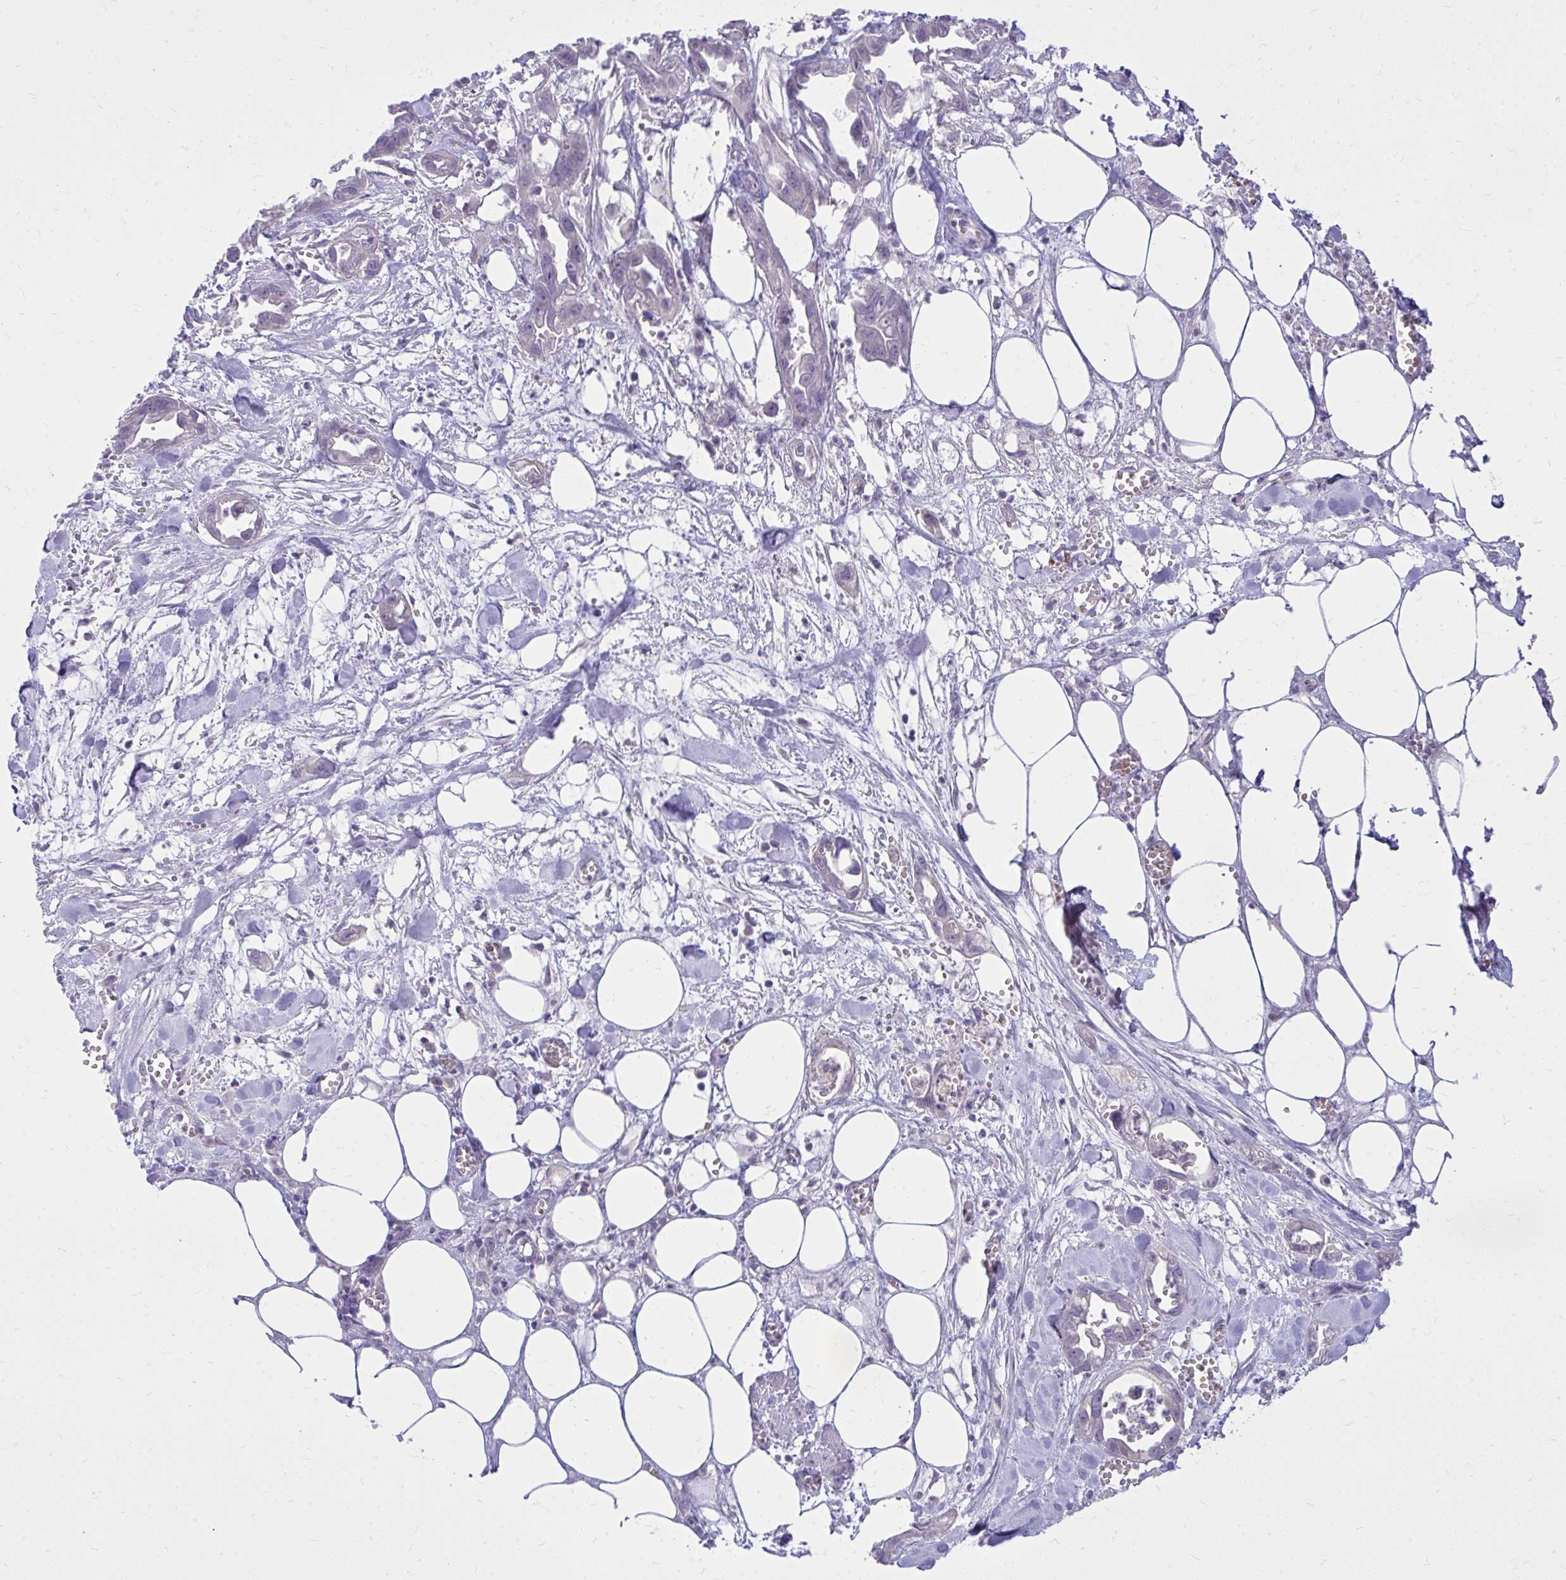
{"staining": {"intensity": "negative", "quantity": "none", "location": "none"}, "tissue": "pancreatic cancer", "cell_type": "Tumor cells", "image_type": "cancer", "snomed": [{"axis": "morphology", "description": "Adenocarcinoma, NOS"}, {"axis": "topography", "description": "Pancreas"}], "caption": "Immunohistochemistry (IHC) histopathology image of neoplastic tissue: pancreatic cancer (adenocarcinoma) stained with DAB exhibits no significant protein expression in tumor cells. (Stains: DAB immunohistochemistry (IHC) with hematoxylin counter stain, Microscopy: brightfield microscopy at high magnification).", "gene": "DPY19L1", "patient": {"sex": "female", "age": 73}}